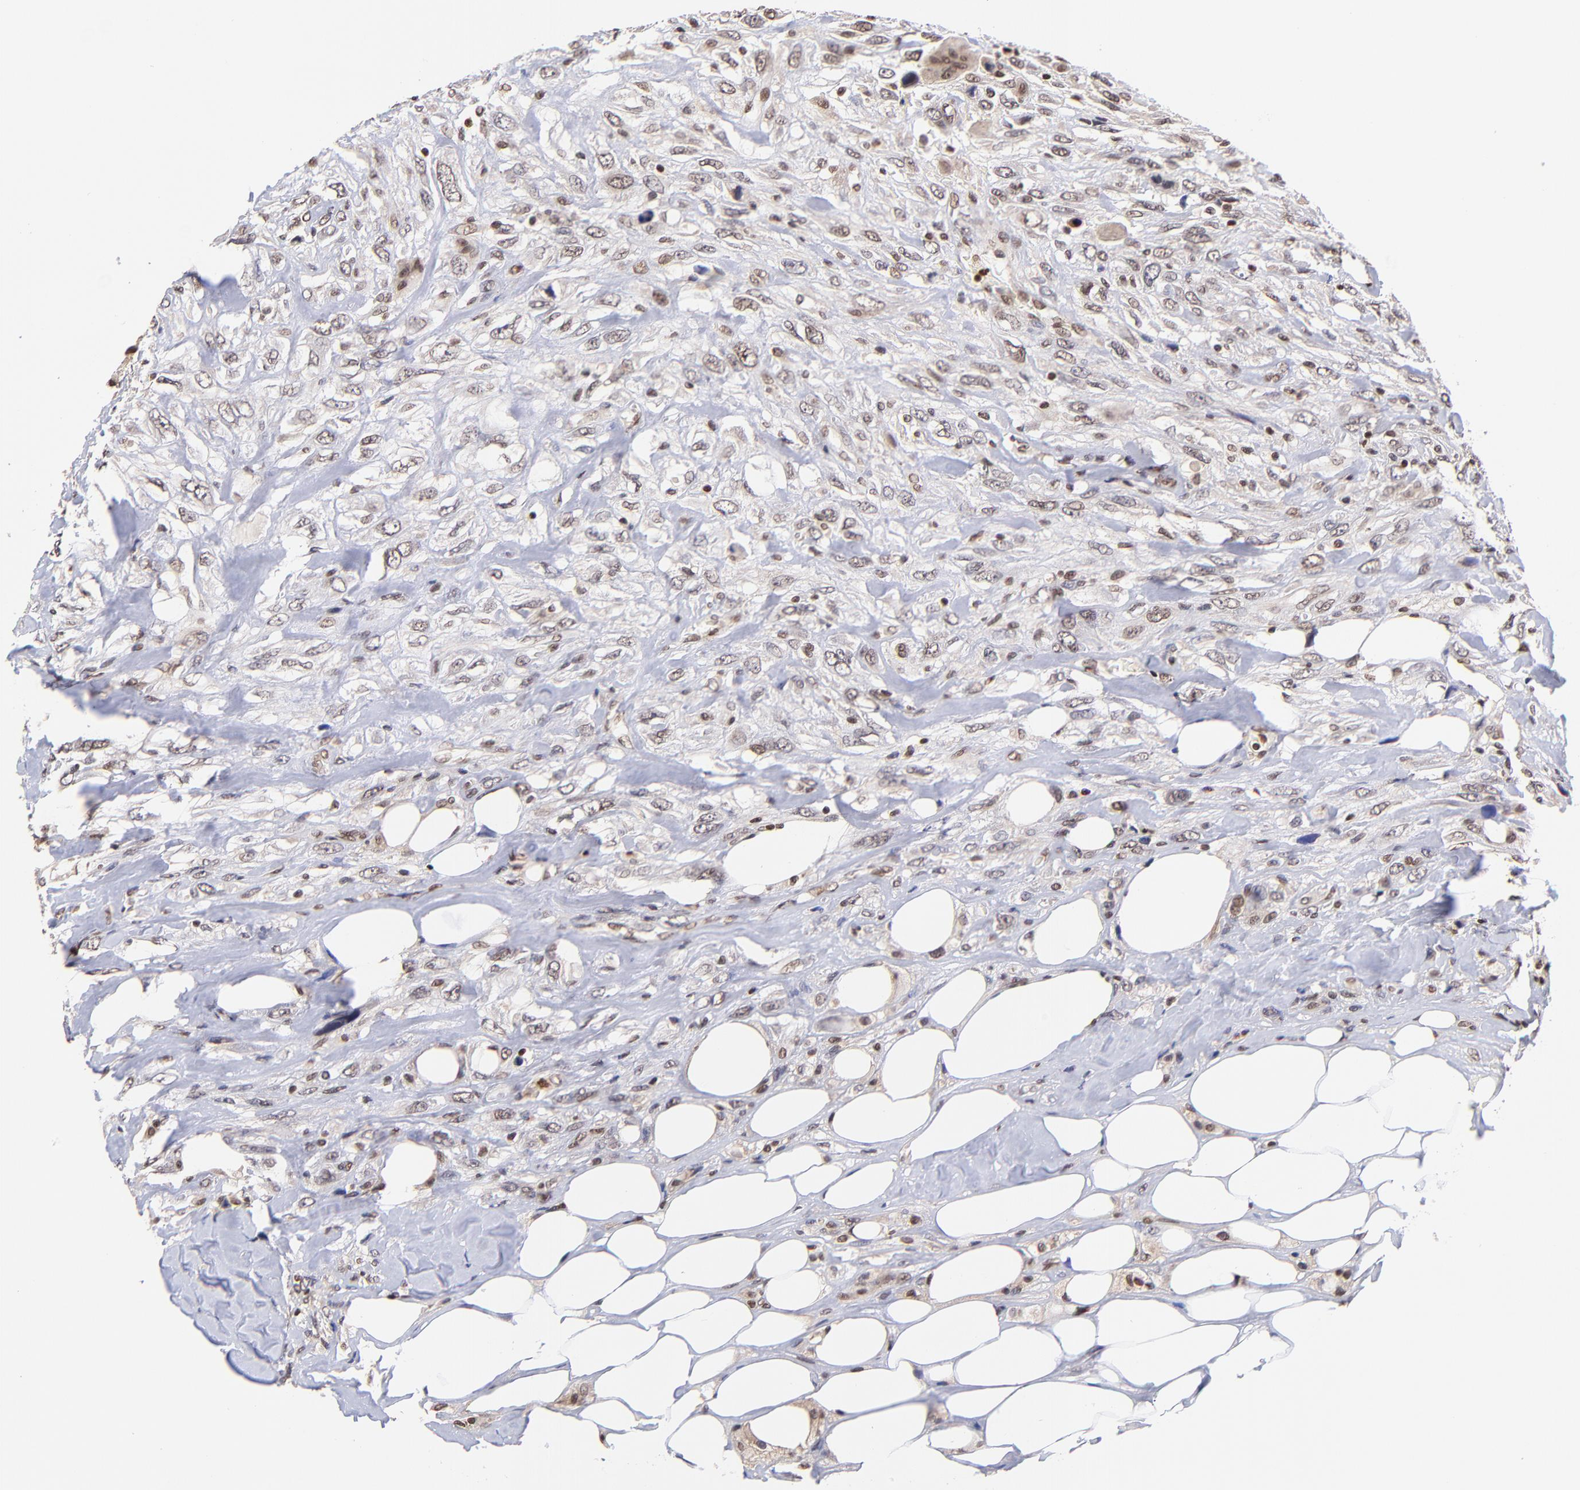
{"staining": {"intensity": "moderate", "quantity": ">75%", "location": "cytoplasmic/membranous,nuclear"}, "tissue": "breast cancer", "cell_type": "Tumor cells", "image_type": "cancer", "snomed": [{"axis": "morphology", "description": "Neoplasm, malignant, NOS"}, {"axis": "topography", "description": "Breast"}], "caption": "The immunohistochemical stain highlights moderate cytoplasmic/membranous and nuclear expression in tumor cells of breast cancer (neoplasm (malignant)) tissue.", "gene": "WDR25", "patient": {"sex": "female", "age": 50}}